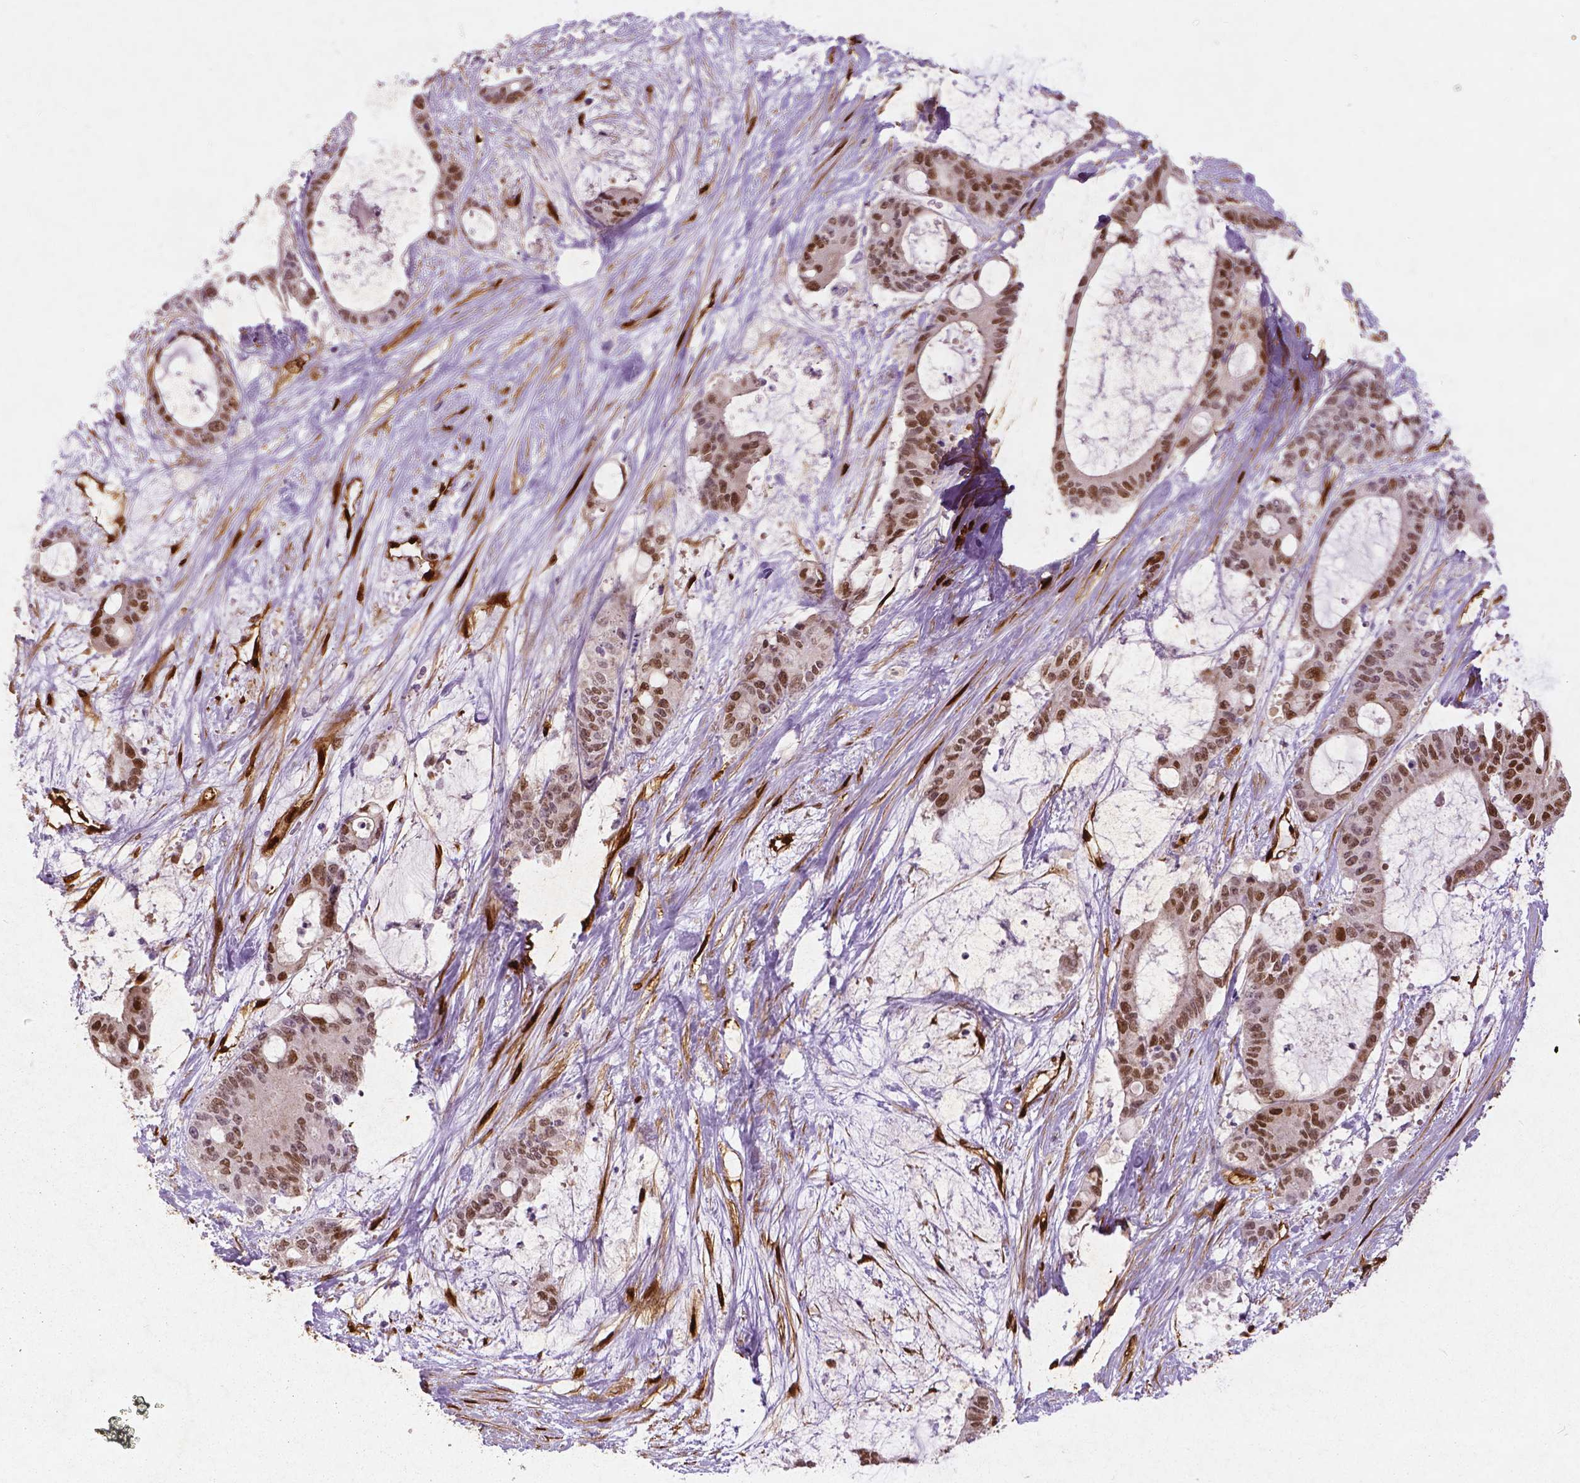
{"staining": {"intensity": "moderate", "quantity": ">75%", "location": "nuclear"}, "tissue": "liver cancer", "cell_type": "Tumor cells", "image_type": "cancer", "snomed": [{"axis": "morphology", "description": "Normal tissue, NOS"}, {"axis": "morphology", "description": "Cholangiocarcinoma"}, {"axis": "topography", "description": "Liver"}, {"axis": "topography", "description": "Peripheral nerve tissue"}], "caption": "Cholangiocarcinoma (liver) tissue shows moderate nuclear positivity in about >75% of tumor cells", "gene": "WWTR1", "patient": {"sex": "female", "age": 73}}